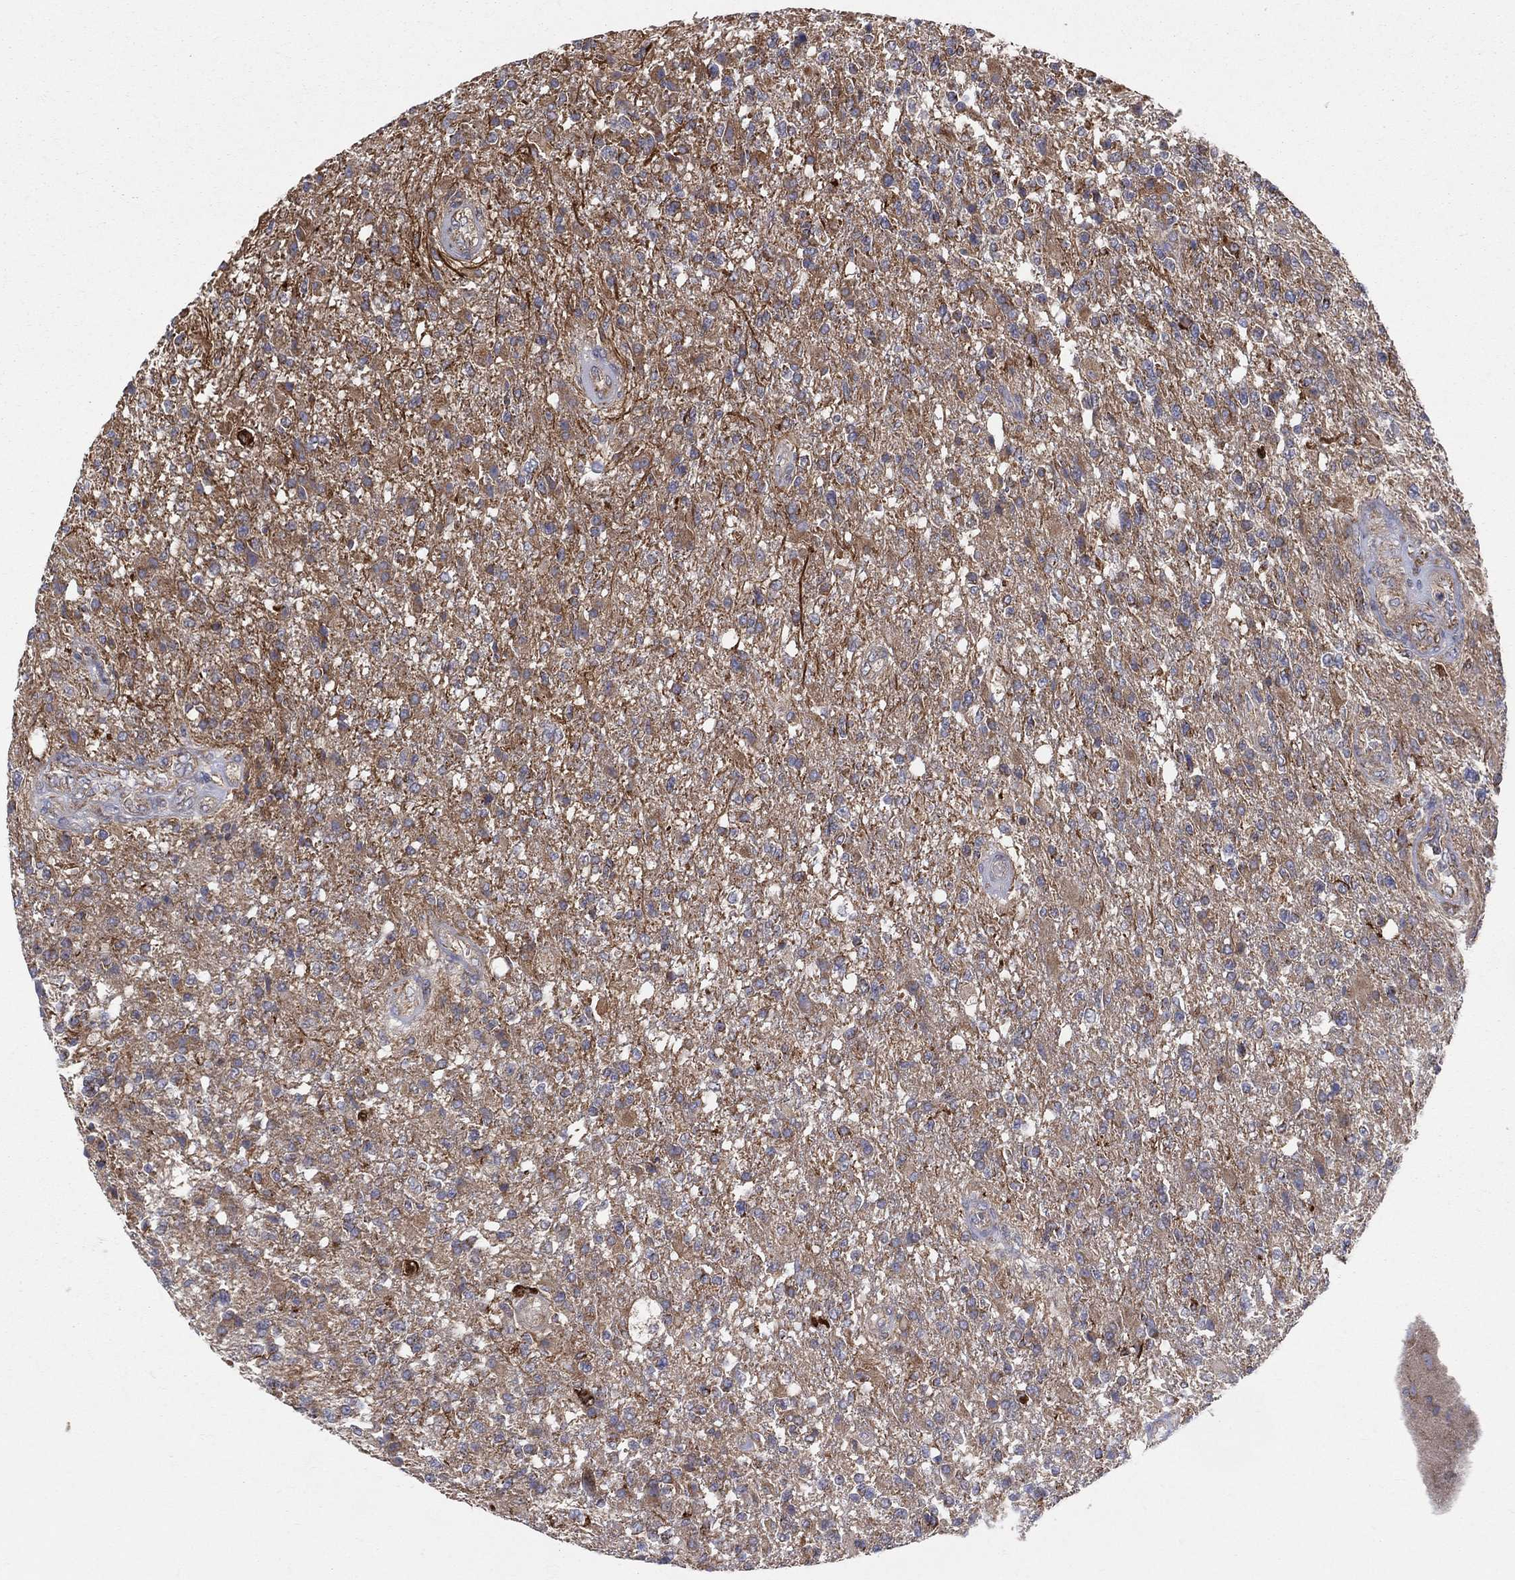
{"staining": {"intensity": "moderate", "quantity": ">75%", "location": "cytoplasmic/membranous"}, "tissue": "glioma", "cell_type": "Tumor cells", "image_type": "cancer", "snomed": [{"axis": "morphology", "description": "Glioma, malignant, High grade"}, {"axis": "topography", "description": "Brain"}], "caption": "Immunohistochemistry (IHC) histopathology image of neoplastic tissue: malignant high-grade glioma stained using immunohistochemistry (IHC) shows medium levels of moderate protein expression localized specifically in the cytoplasmic/membranous of tumor cells, appearing as a cytoplasmic/membranous brown color.", "gene": "MIX23", "patient": {"sex": "male", "age": 56}}